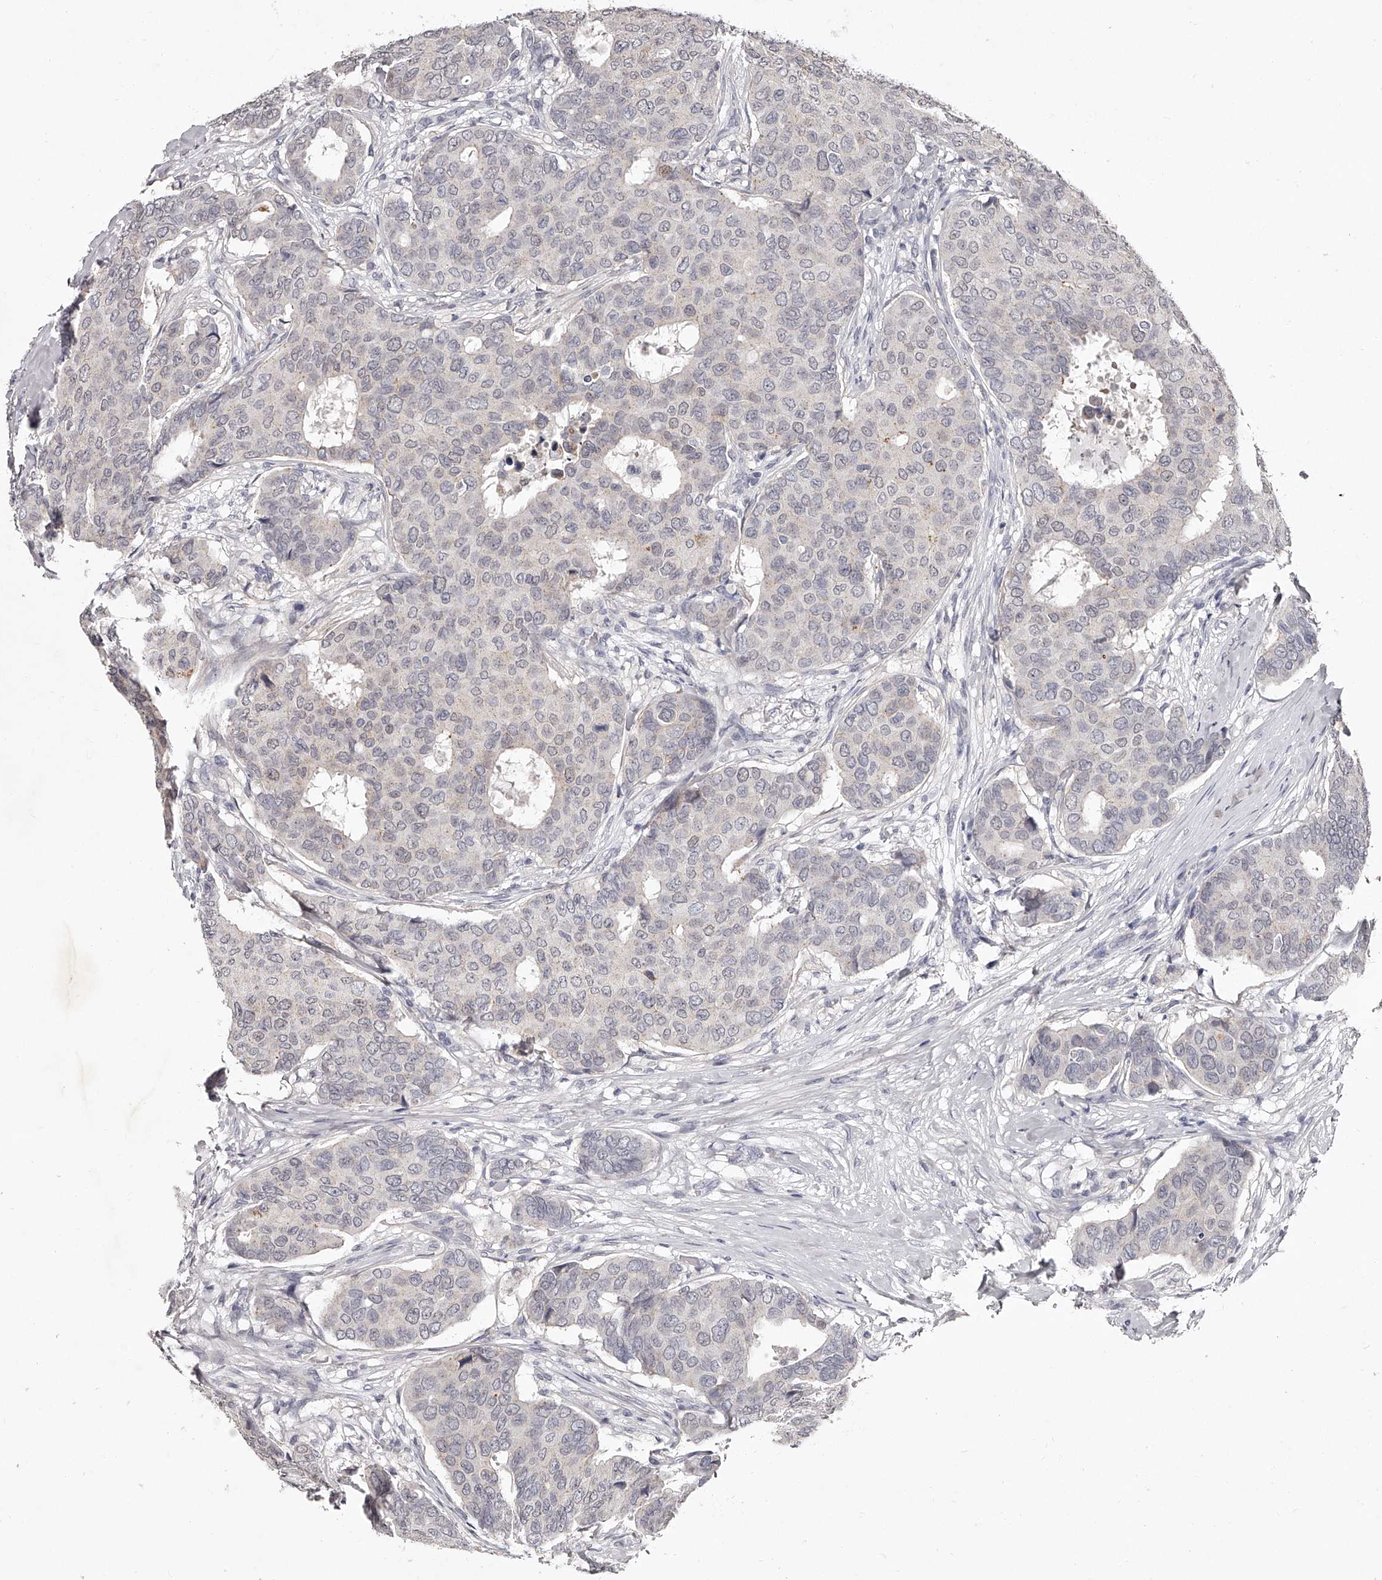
{"staining": {"intensity": "negative", "quantity": "none", "location": "none"}, "tissue": "breast cancer", "cell_type": "Tumor cells", "image_type": "cancer", "snomed": [{"axis": "morphology", "description": "Duct carcinoma"}, {"axis": "topography", "description": "Breast"}], "caption": "DAB (3,3'-diaminobenzidine) immunohistochemical staining of intraductal carcinoma (breast) exhibits no significant staining in tumor cells.", "gene": "NT5DC1", "patient": {"sex": "female", "age": 75}}